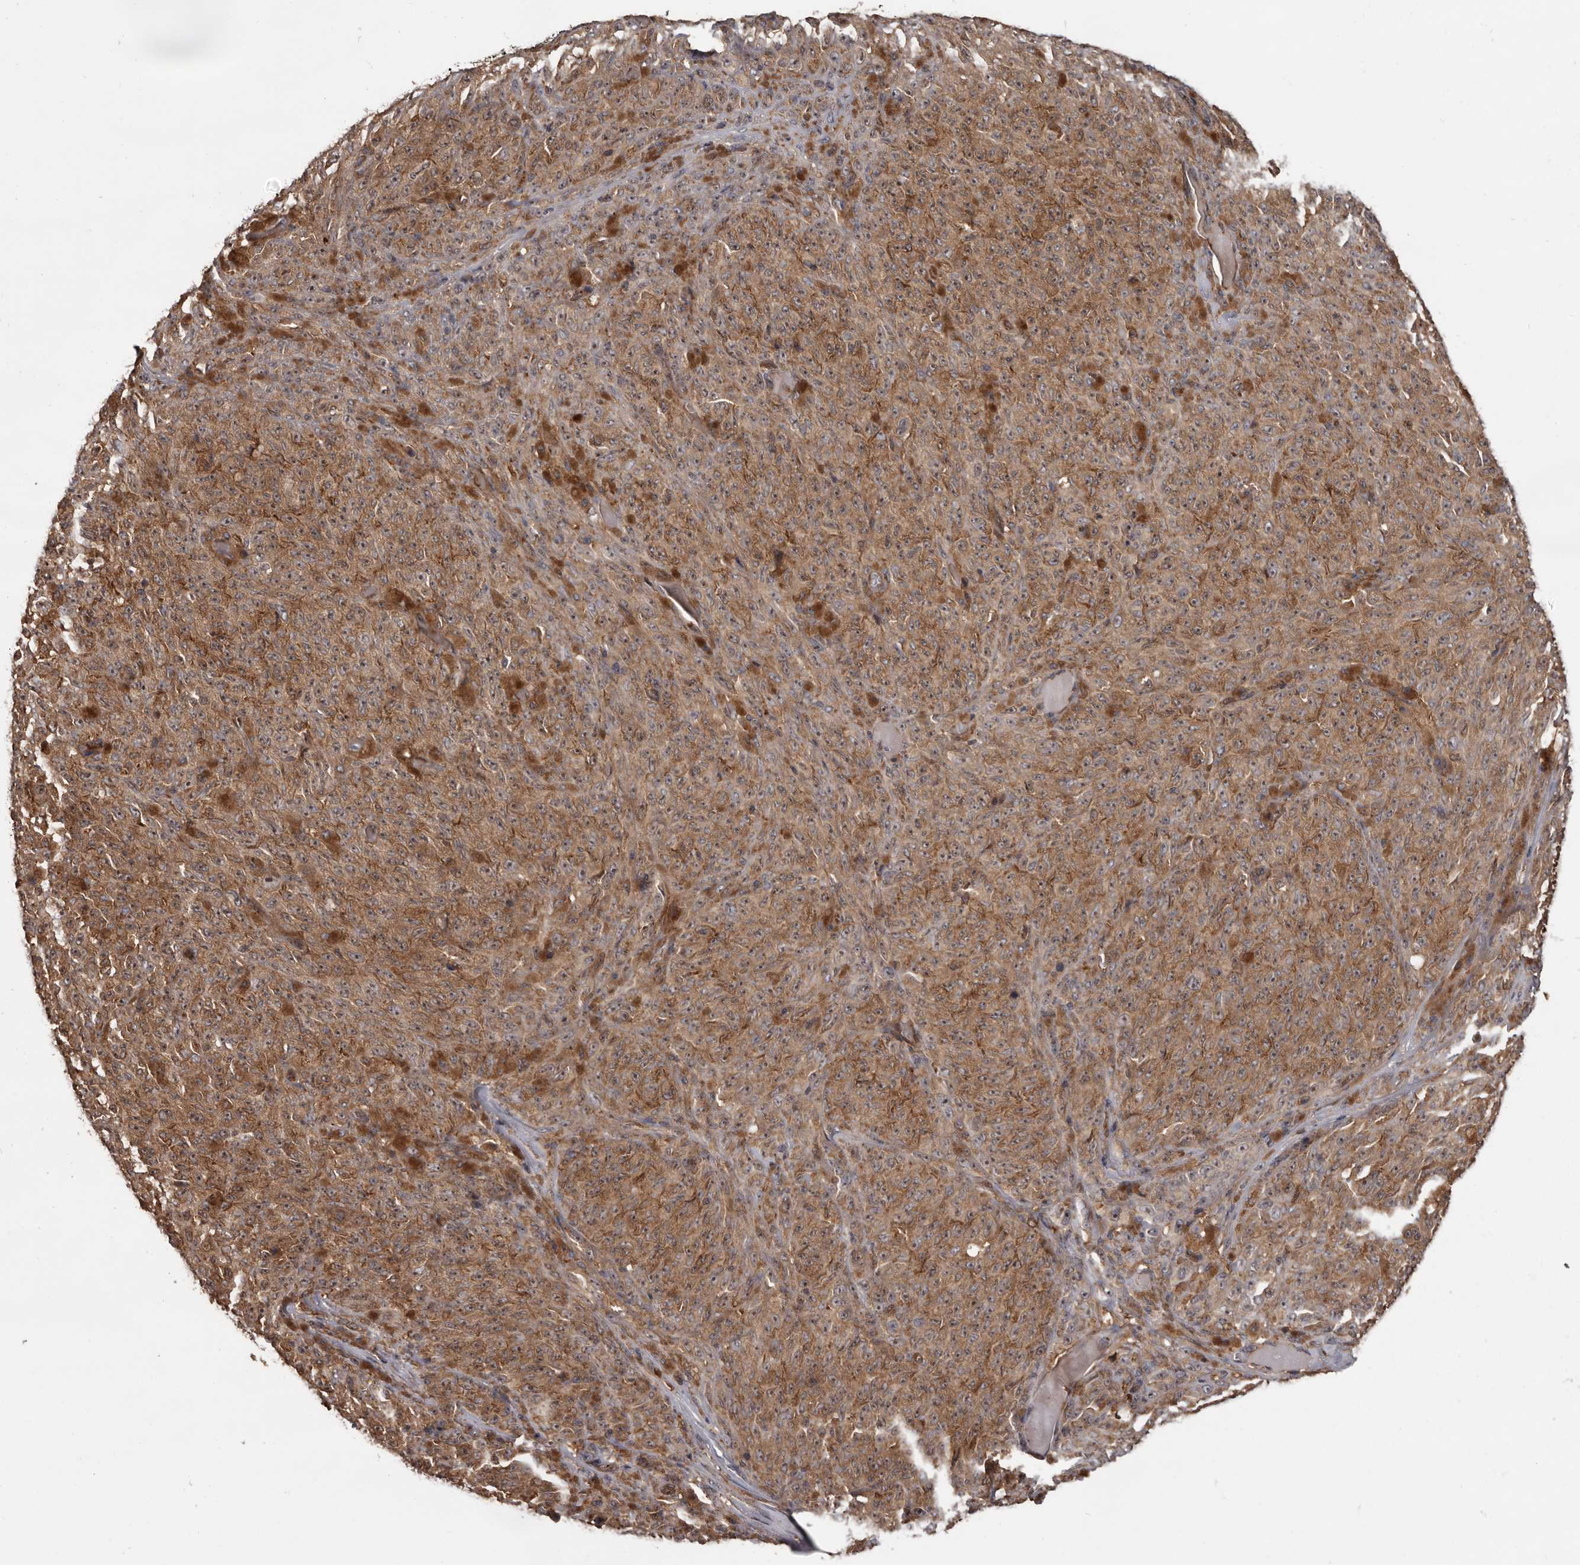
{"staining": {"intensity": "weak", "quantity": ">75%", "location": "cytoplasmic/membranous"}, "tissue": "melanoma", "cell_type": "Tumor cells", "image_type": "cancer", "snomed": [{"axis": "morphology", "description": "Malignant melanoma, NOS"}, {"axis": "topography", "description": "Skin"}], "caption": "Protein analysis of malignant melanoma tissue shows weak cytoplasmic/membranous staining in approximately >75% of tumor cells.", "gene": "DARS1", "patient": {"sex": "female", "age": 82}}